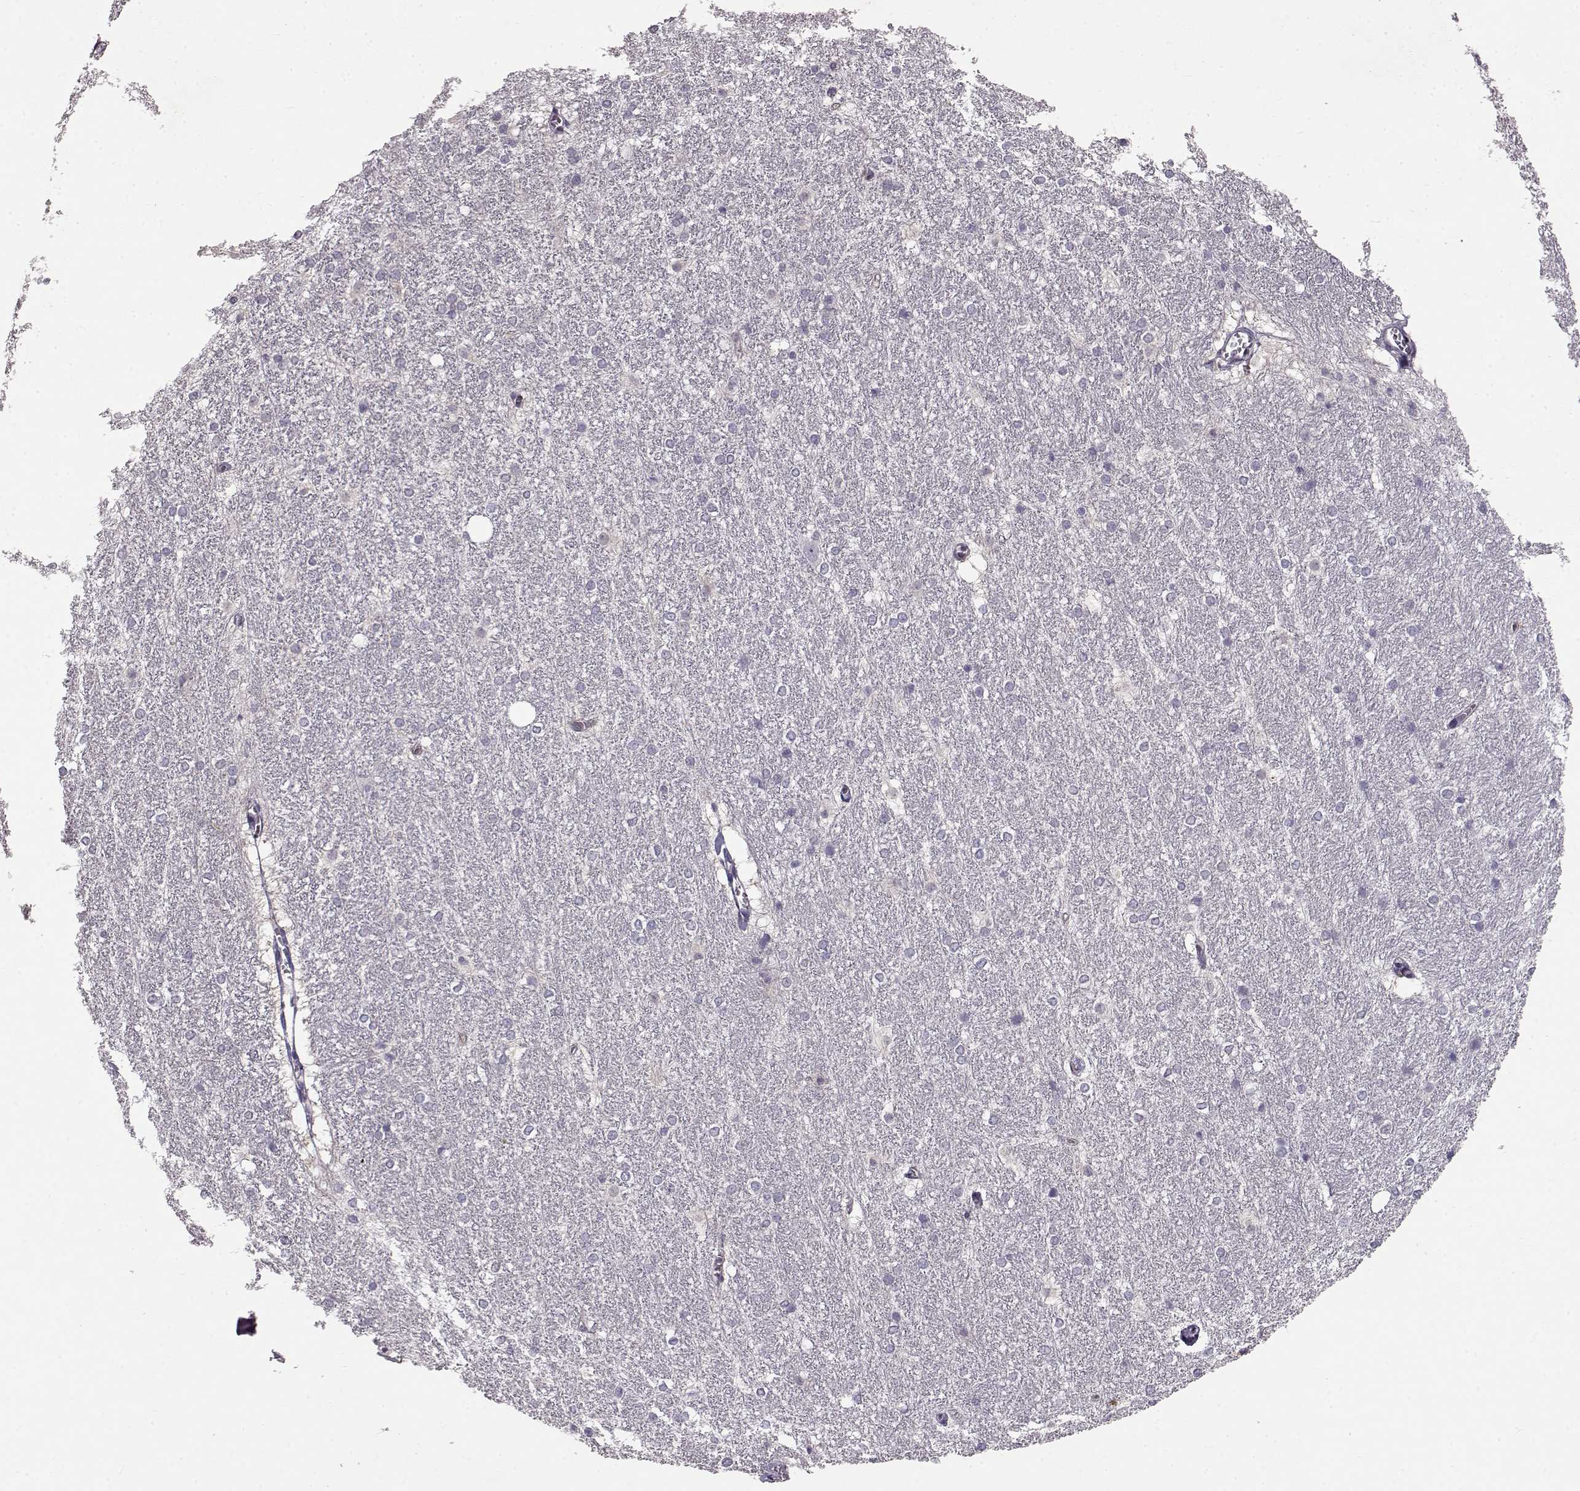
{"staining": {"intensity": "negative", "quantity": "none", "location": "none"}, "tissue": "hippocampus", "cell_type": "Glial cells", "image_type": "normal", "snomed": [{"axis": "morphology", "description": "Normal tissue, NOS"}, {"axis": "topography", "description": "Cerebral cortex"}, {"axis": "topography", "description": "Hippocampus"}], "caption": "IHC micrograph of unremarkable hippocampus: hippocampus stained with DAB shows no significant protein staining in glial cells. Brightfield microscopy of immunohistochemistry (IHC) stained with DAB (brown) and hematoxylin (blue), captured at high magnification.", "gene": "CCNF", "patient": {"sex": "female", "age": 19}}